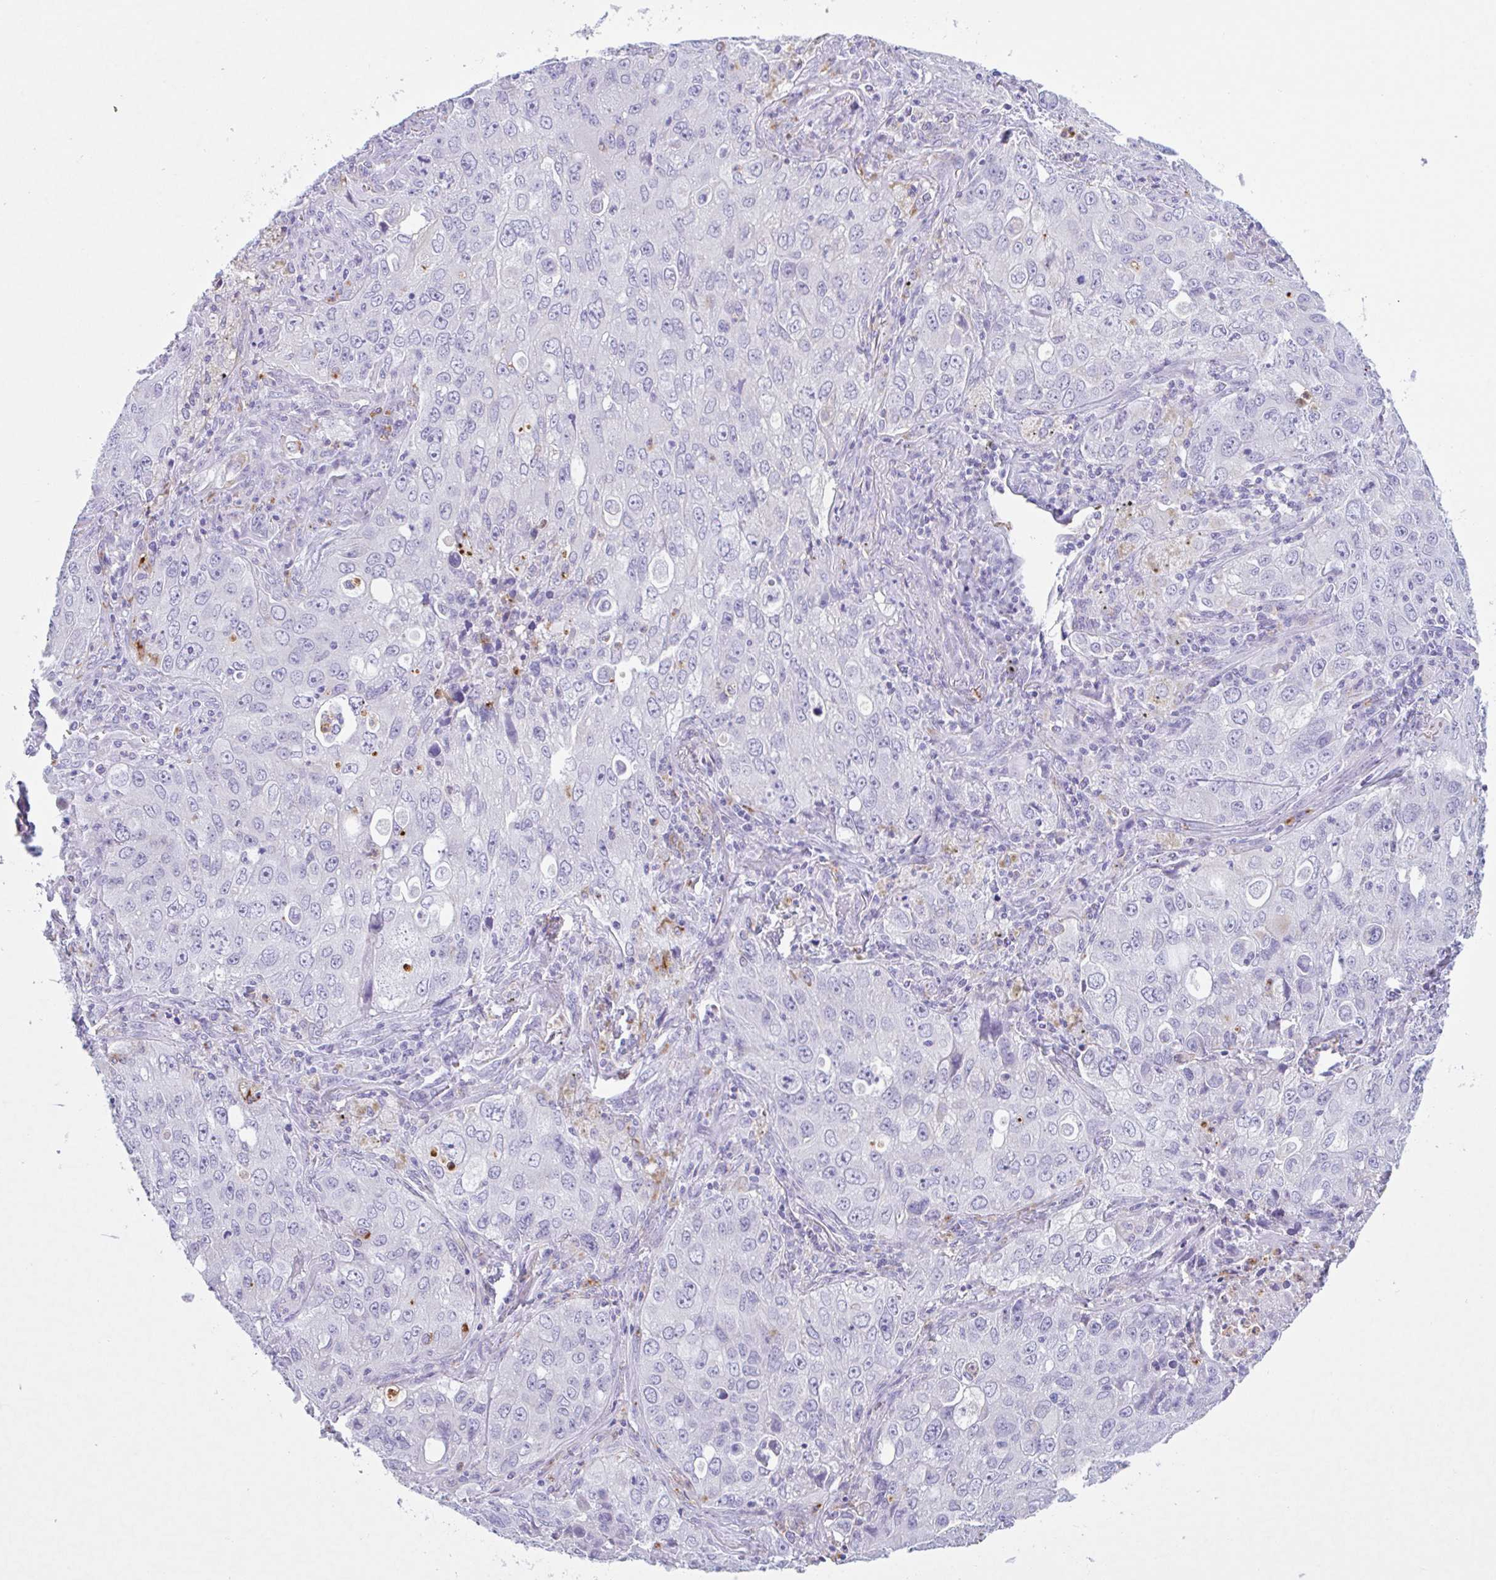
{"staining": {"intensity": "moderate", "quantity": "<25%", "location": "cytoplasmic/membranous"}, "tissue": "lung cancer", "cell_type": "Tumor cells", "image_type": "cancer", "snomed": [{"axis": "morphology", "description": "Adenocarcinoma, NOS"}, {"axis": "morphology", "description": "Adenocarcinoma, metastatic, NOS"}, {"axis": "topography", "description": "Lymph node"}, {"axis": "topography", "description": "Lung"}], "caption": "Immunohistochemistry (DAB (3,3'-diaminobenzidine)) staining of human lung metastatic adenocarcinoma shows moderate cytoplasmic/membranous protein staining in about <25% of tumor cells. The staining was performed using DAB to visualize the protein expression in brown, while the nuclei were stained in blue with hematoxylin (Magnification: 20x).", "gene": "DTWD2", "patient": {"sex": "female", "age": 42}}